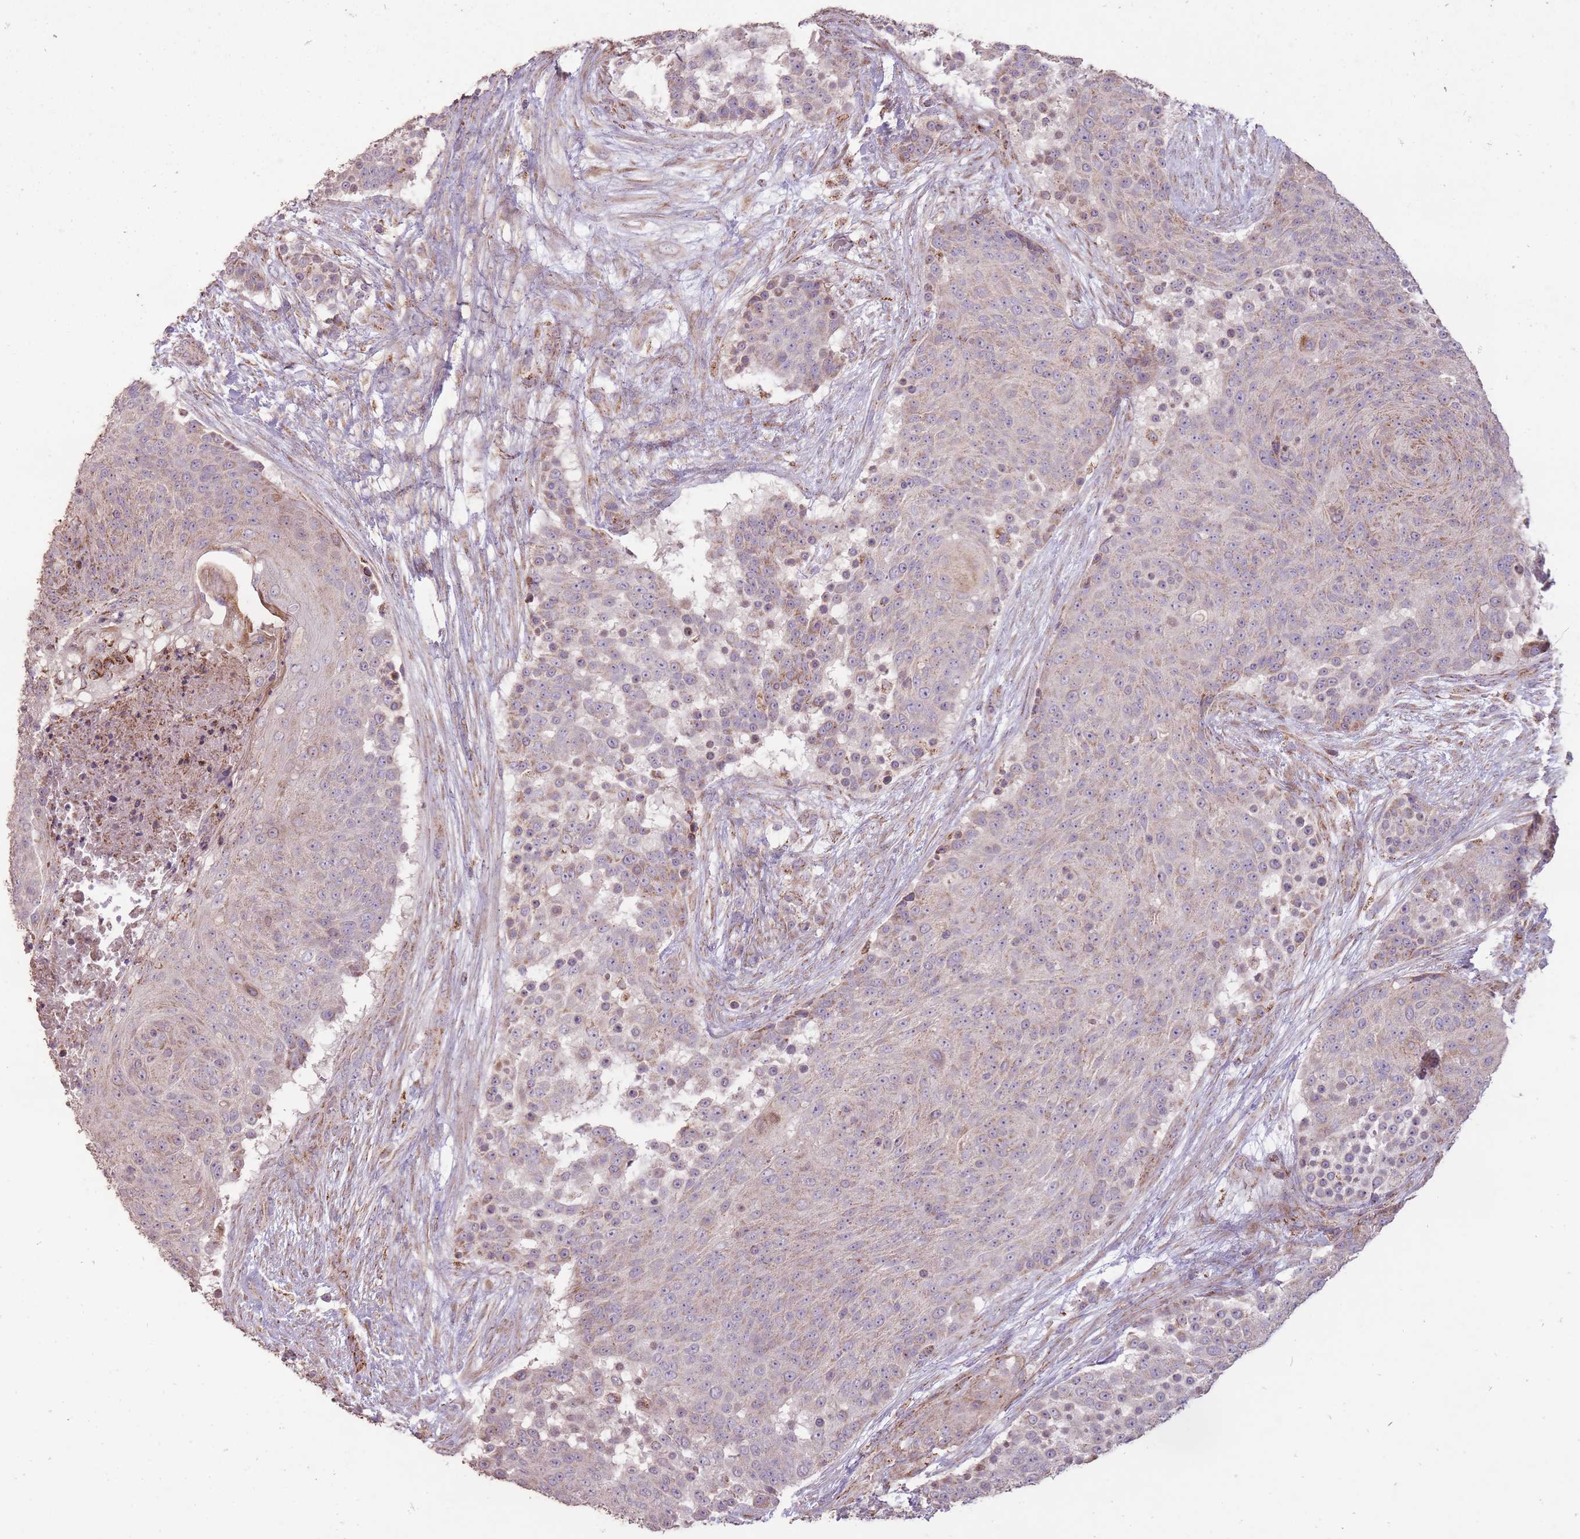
{"staining": {"intensity": "strong", "quantity": "<25%", "location": "cytoplasmic/membranous"}, "tissue": "urothelial cancer", "cell_type": "Tumor cells", "image_type": "cancer", "snomed": [{"axis": "morphology", "description": "Urothelial carcinoma, High grade"}, {"axis": "topography", "description": "Urinary bladder"}], "caption": "A micrograph of urothelial cancer stained for a protein displays strong cytoplasmic/membranous brown staining in tumor cells.", "gene": "CNOT8", "patient": {"sex": "female", "age": 63}}